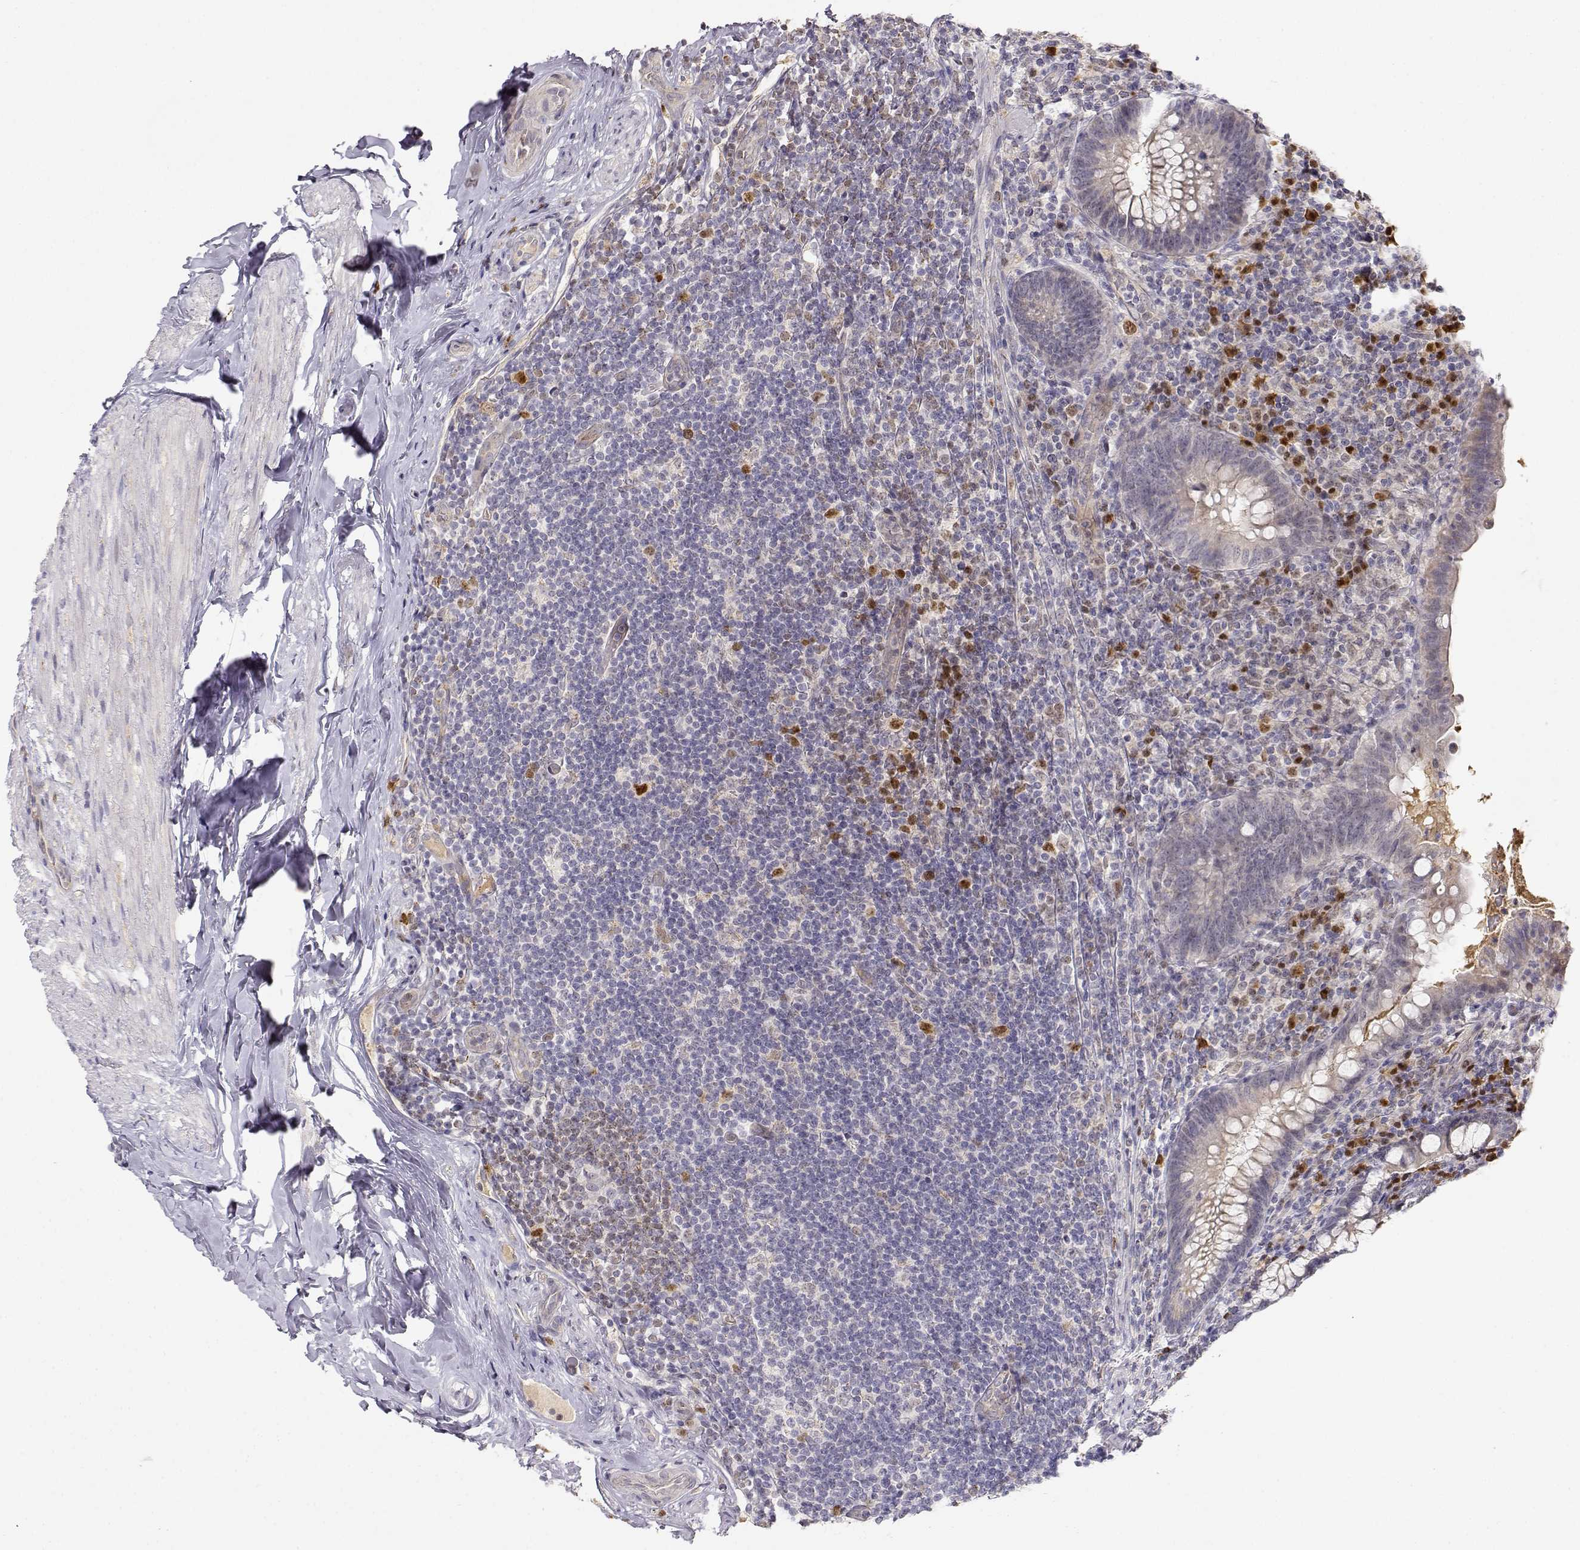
{"staining": {"intensity": "negative", "quantity": "none", "location": "none"}, "tissue": "appendix", "cell_type": "Glandular cells", "image_type": "normal", "snomed": [{"axis": "morphology", "description": "Normal tissue, NOS"}, {"axis": "topography", "description": "Appendix"}], "caption": "Immunohistochemistry histopathology image of benign appendix: human appendix stained with DAB exhibits no significant protein expression in glandular cells. (DAB (3,3'-diaminobenzidine) IHC visualized using brightfield microscopy, high magnification).", "gene": "EAF2", "patient": {"sex": "male", "age": 47}}